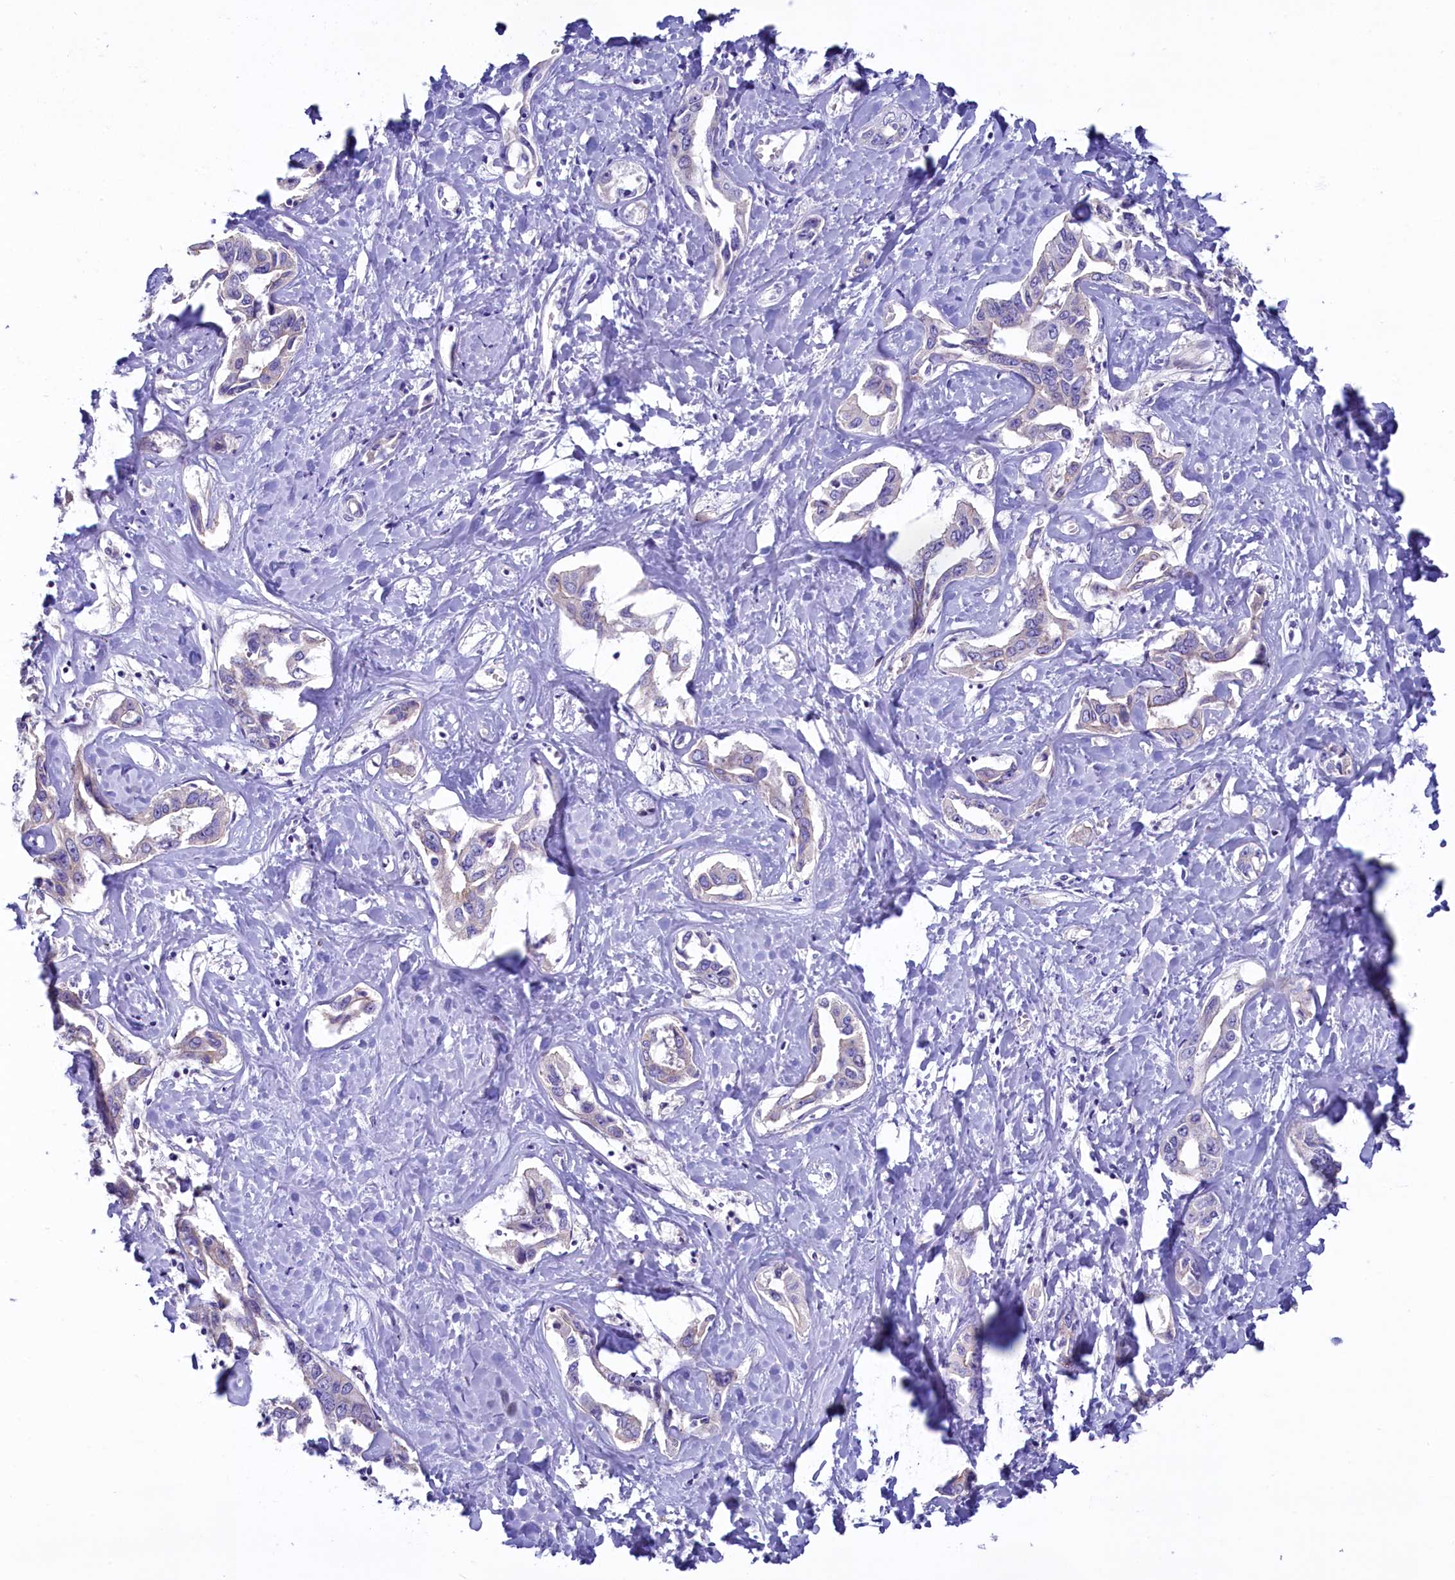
{"staining": {"intensity": "negative", "quantity": "none", "location": "none"}, "tissue": "liver cancer", "cell_type": "Tumor cells", "image_type": "cancer", "snomed": [{"axis": "morphology", "description": "Cholangiocarcinoma"}, {"axis": "topography", "description": "Liver"}], "caption": "A histopathology image of human cholangiocarcinoma (liver) is negative for staining in tumor cells.", "gene": "KRBOX5", "patient": {"sex": "male", "age": 59}}